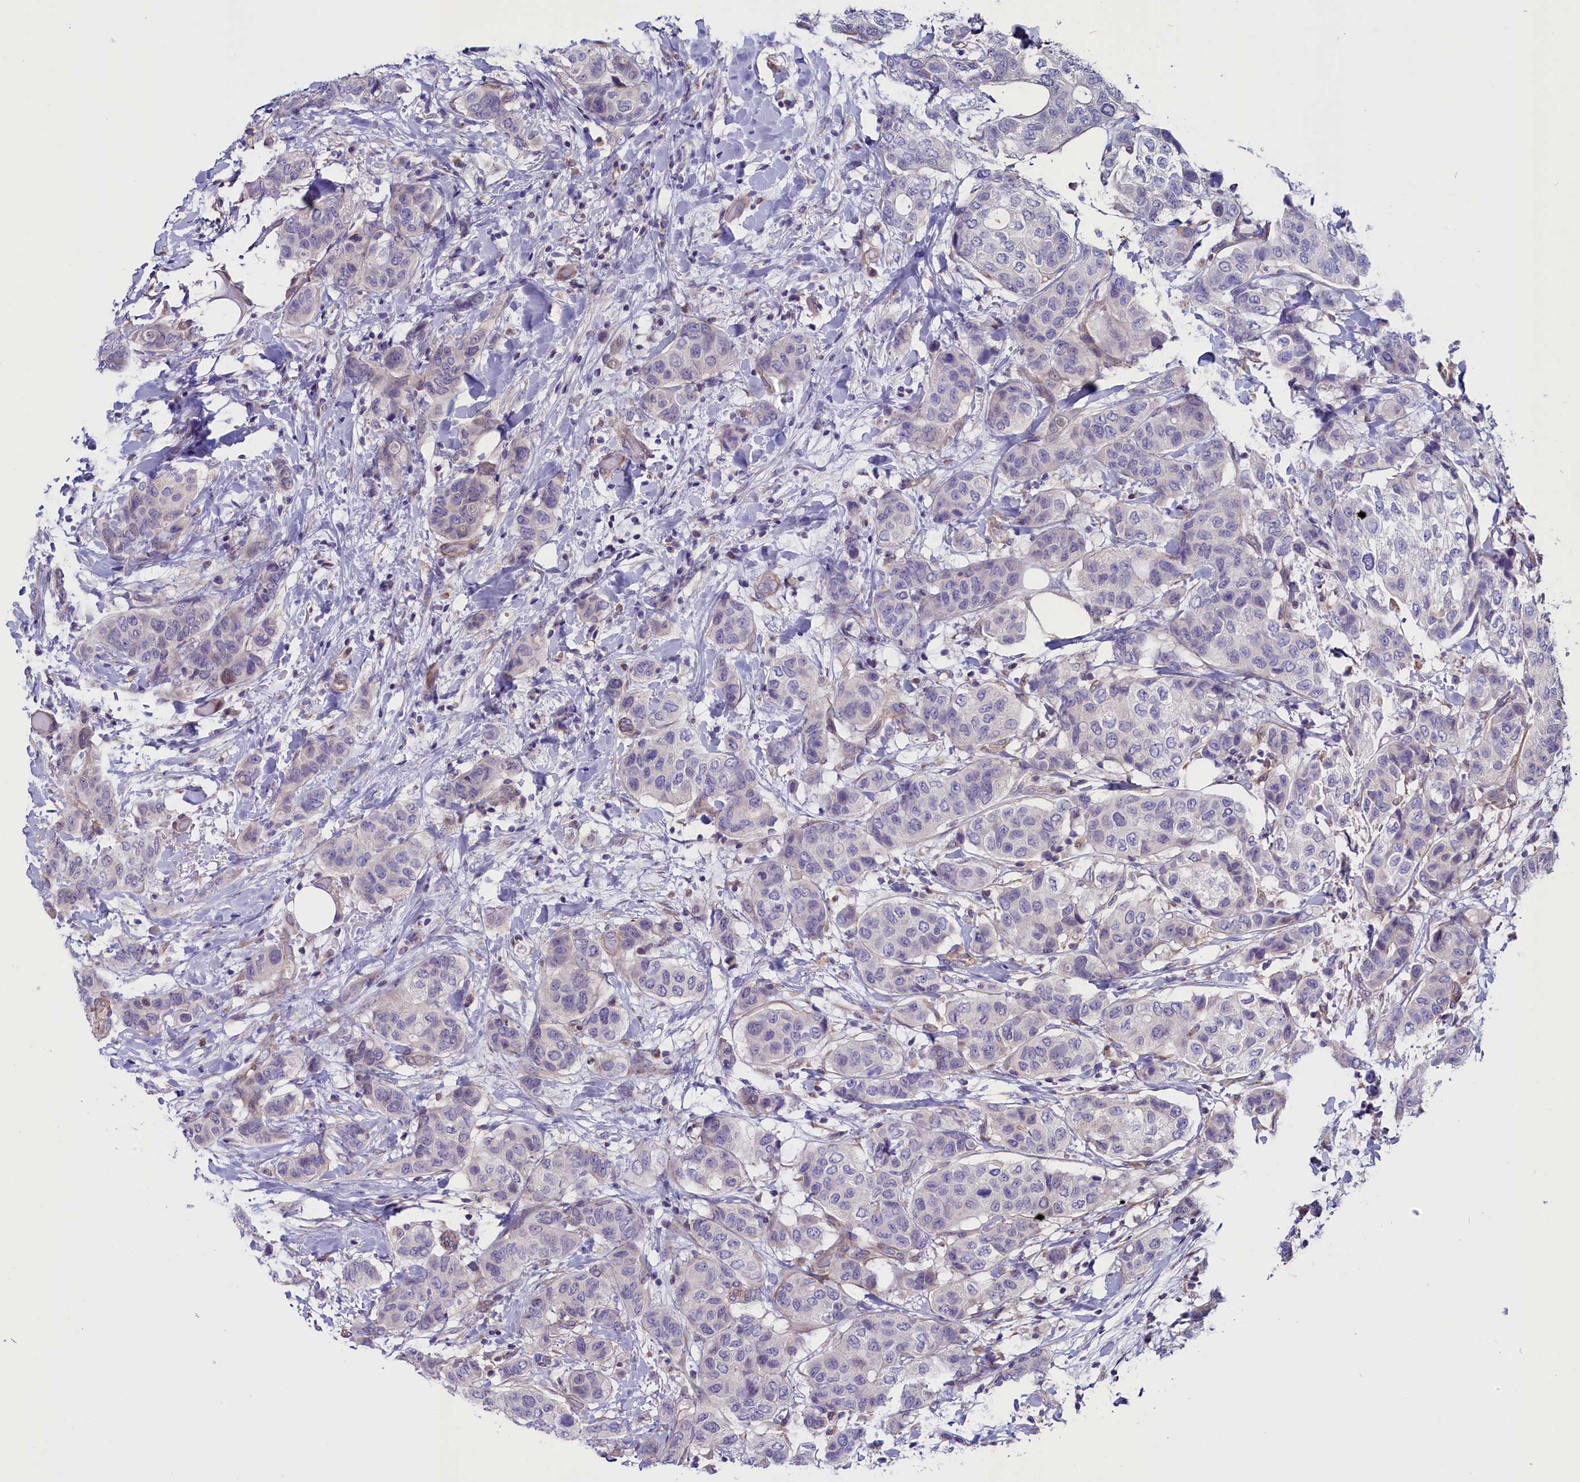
{"staining": {"intensity": "negative", "quantity": "none", "location": "none"}, "tissue": "breast cancer", "cell_type": "Tumor cells", "image_type": "cancer", "snomed": [{"axis": "morphology", "description": "Lobular carcinoma"}, {"axis": "topography", "description": "Breast"}], "caption": "Immunohistochemistry (IHC) image of breast cancer (lobular carcinoma) stained for a protein (brown), which displays no expression in tumor cells.", "gene": "PDILT", "patient": {"sex": "female", "age": 51}}